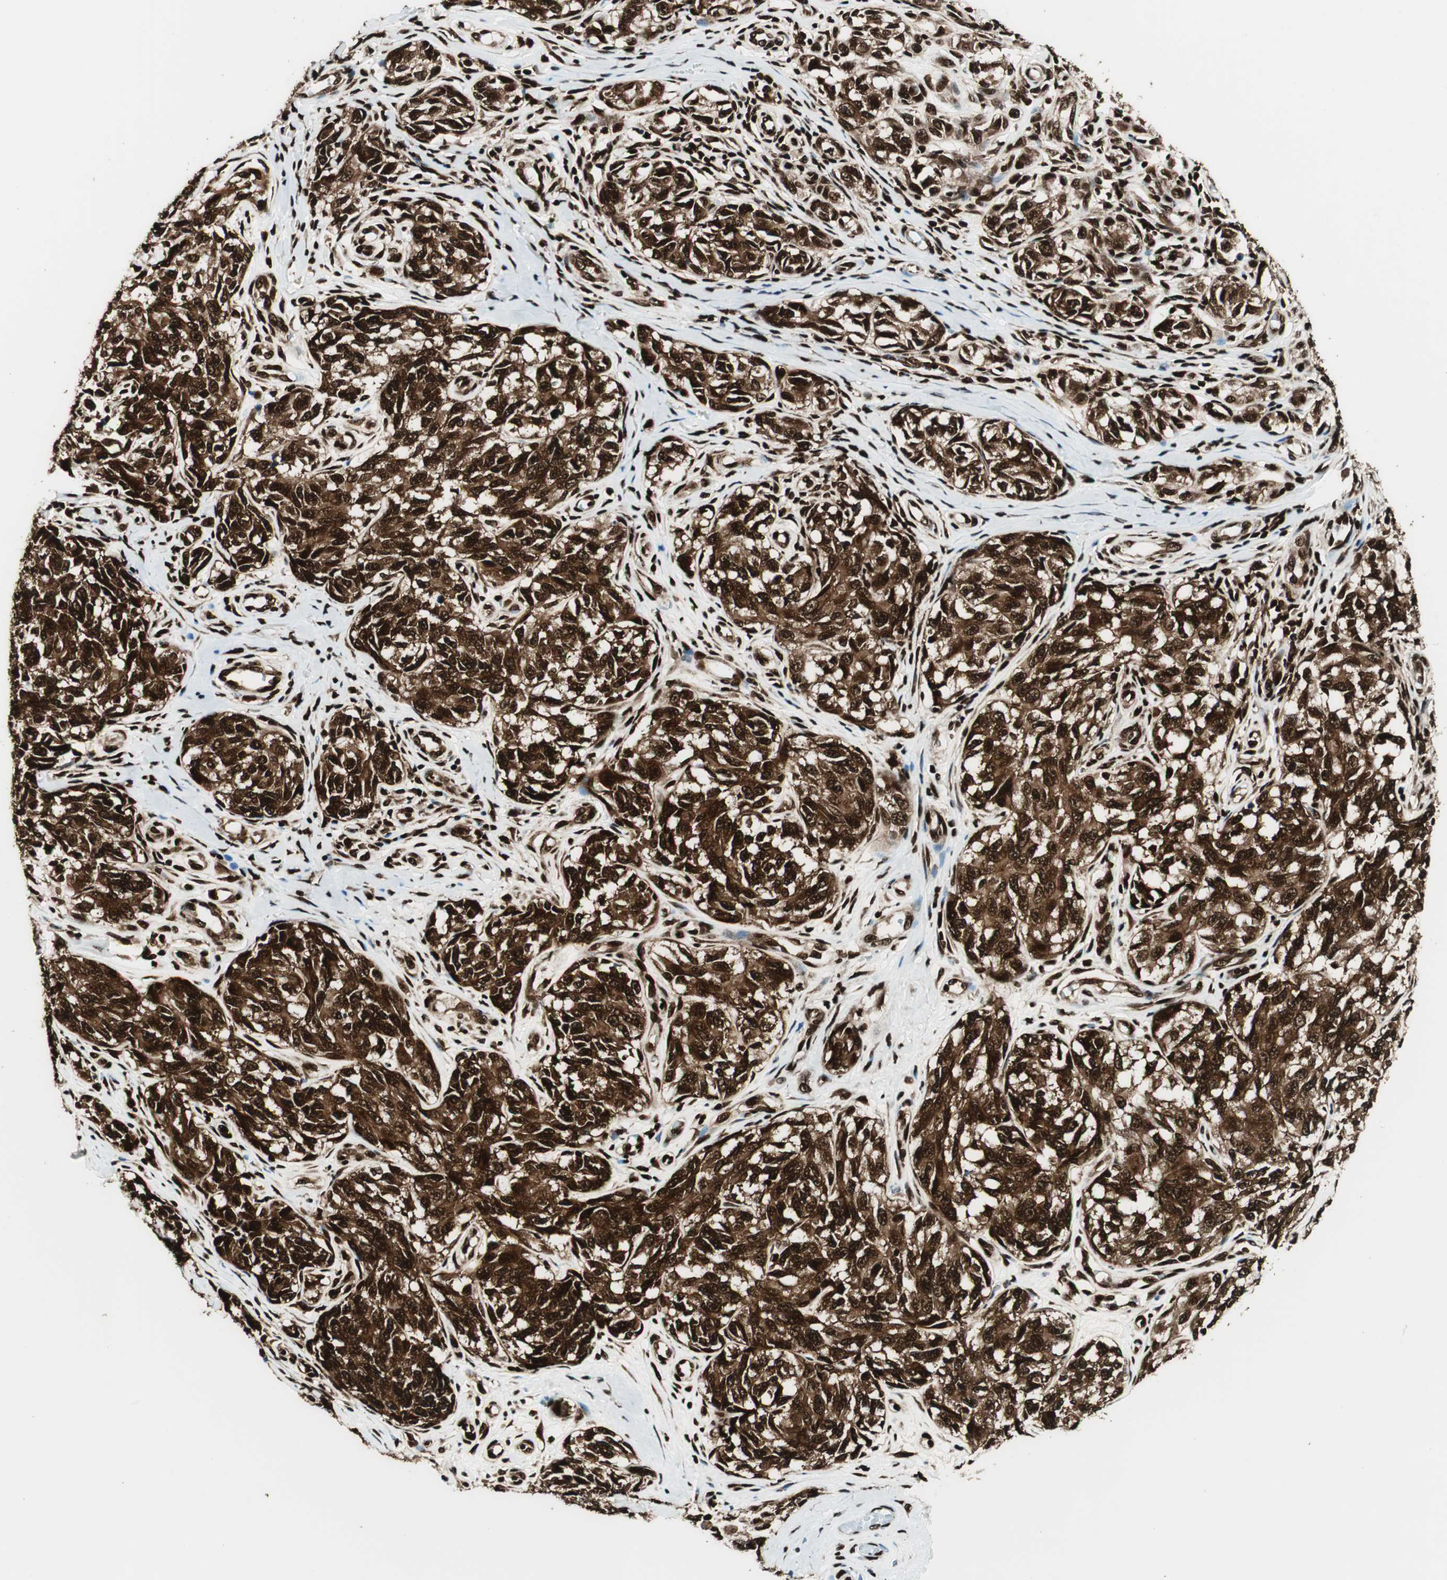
{"staining": {"intensity": "strong", "quantity": ">75%", "location": "cytoplasmic/membranous,nuclear"}, "tissue": "melanoma", "cell_type": "Tumor cells", "image_type": "cancer", "snomed": [{"axis": "morphology", "description": "Malignant melanoma, NOS"}, {"axis": "topography", "description": "Skin"}], "caption": "A histopathology image showing strong cytoplasmic/membranous and nuclear positivity in approximately >75% of tumor cells in melanoma, as visualized by brown immunohistochemical staining.", "gene": "EWSR1", "patient": {"sex": "female", "age": 64}}